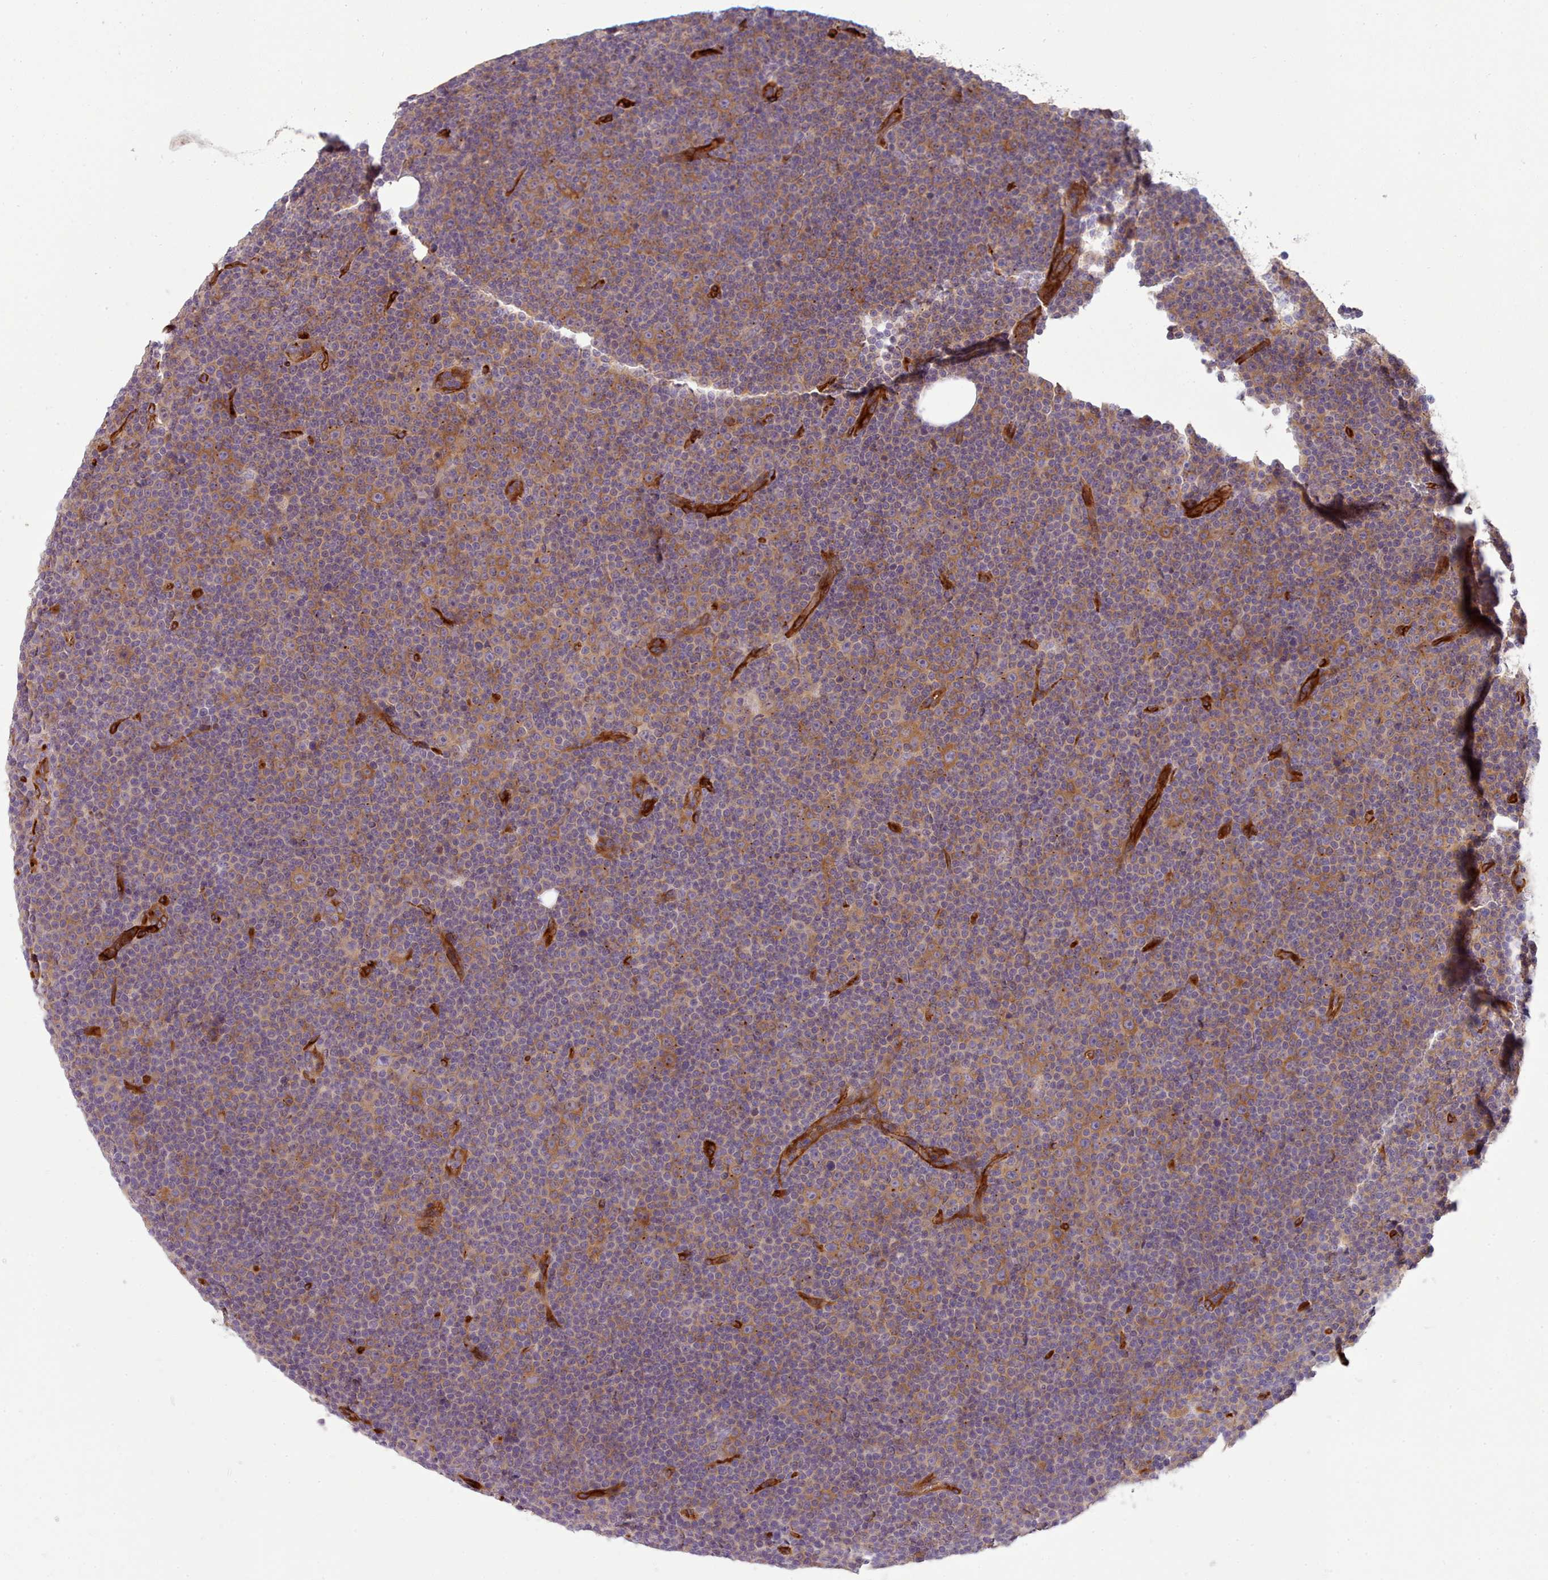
{"staining": {"intensity": "moderate", "quantity": "25%-75%", "location": "cytoplasmic/membranous"}, "tissue": "lymphoma", "cell_type": "Tumor cells", "image_type": "cancer", "snomed": [{"axis": "morphology", "description": "Malignant lymphoma, non-Hodgkin's type, Low grade"}, {"axis": "topography", "description": "Lymph node"}], "caption": "A brown stain shows moderate cytoplasmic/membranous expression of a protein in low-grade malignant lymphoma, non-Hodgkin's type tumor cells.", "gene": "CD300LF", "patient": {"sex": "female", "age": 67}}